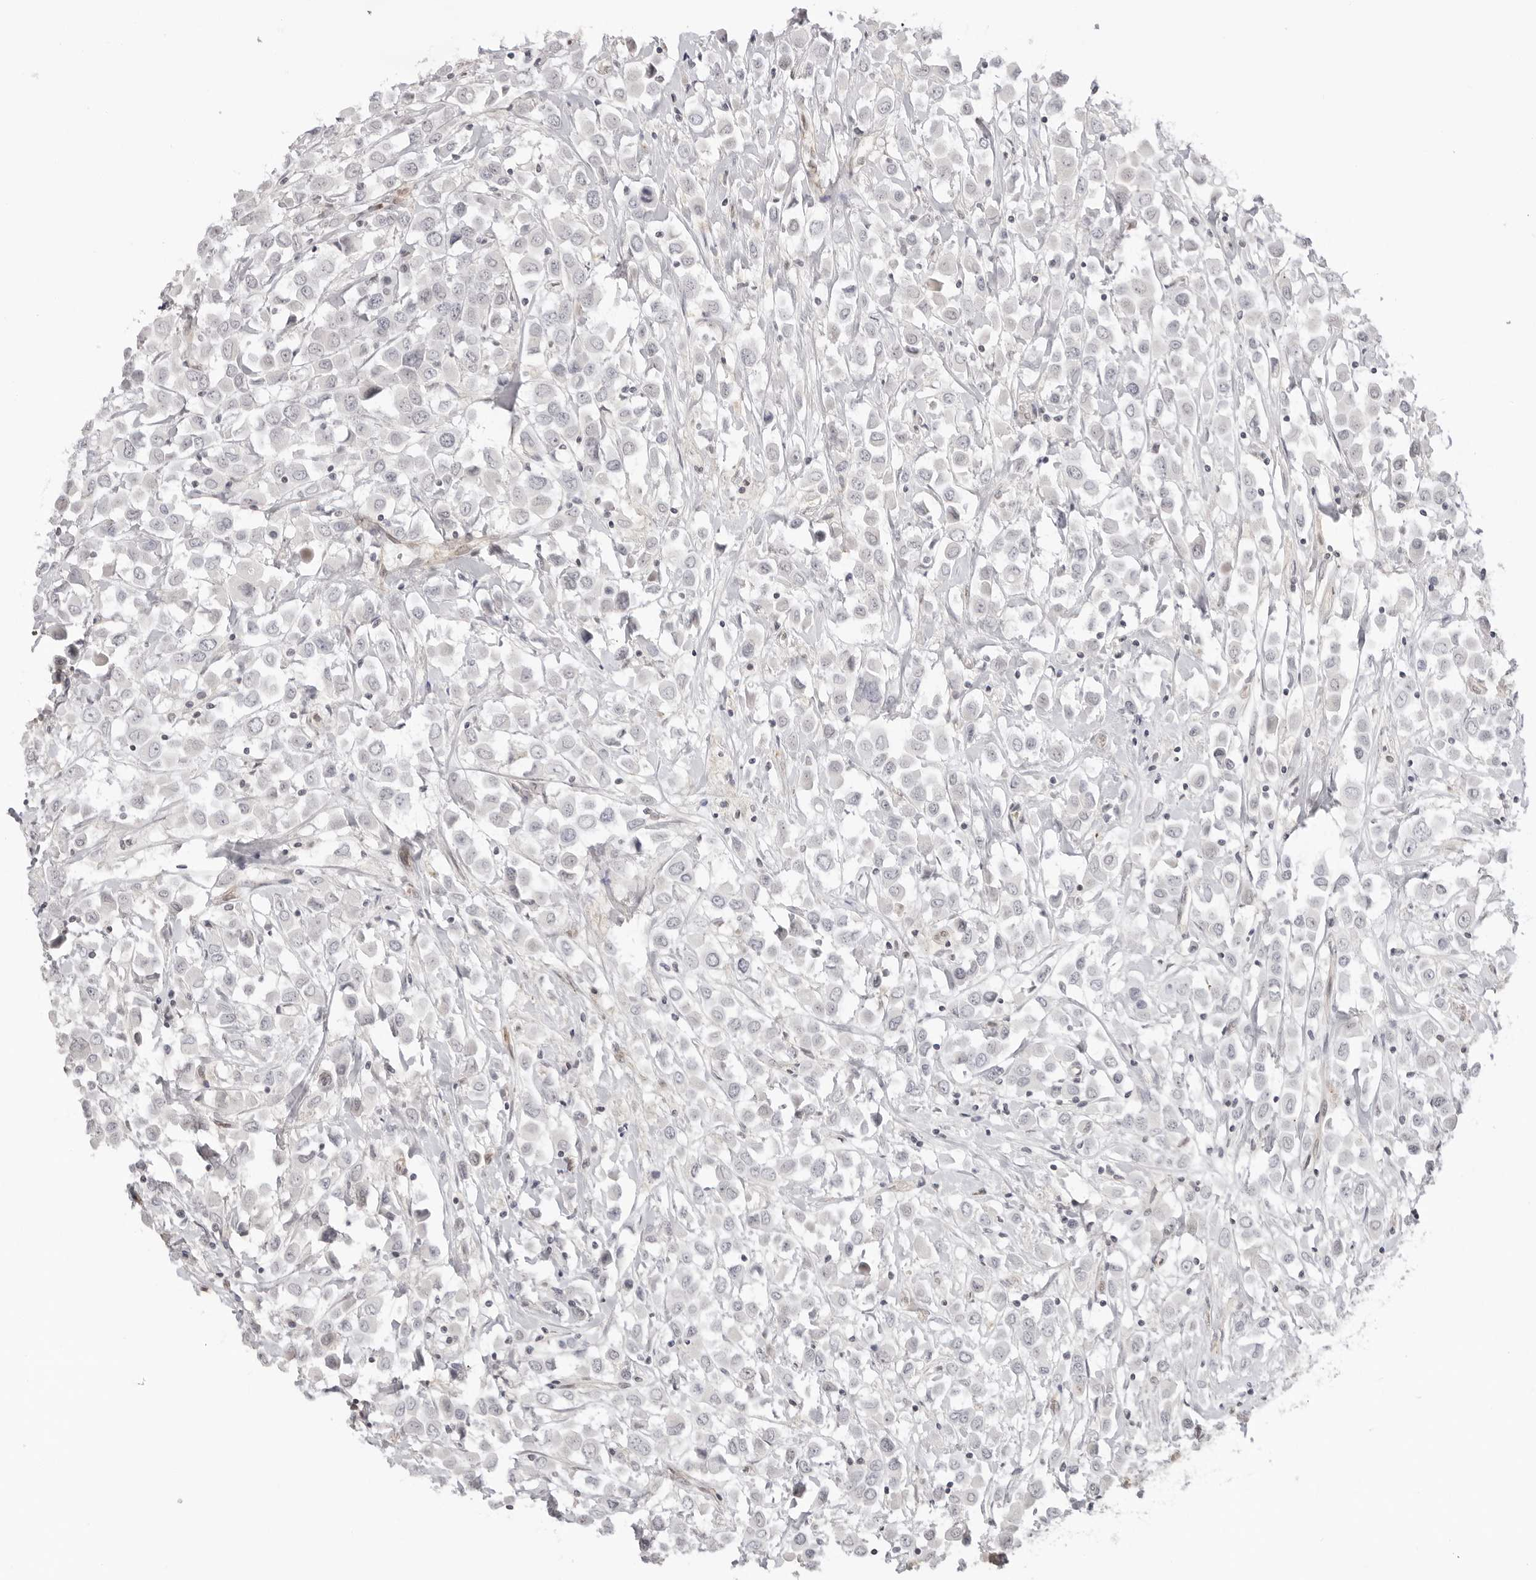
{"staining": {"intensity": "negative", "quantity": "none", "location": "none"}, "tissue": "breast cancer", "cell_type": "Tumor cells", "image_type": "cancer", "snomed": [{"axis": "morphology", "description": "Duct carcinoma"}, {"axis": "topography", "description": "Breast"}], "caption": "There is no significant staining in tumor cells of breast intraductal carcinoma.", "gene": "TRAPPC3", "patient": {"sex": "female", "age": 61}}